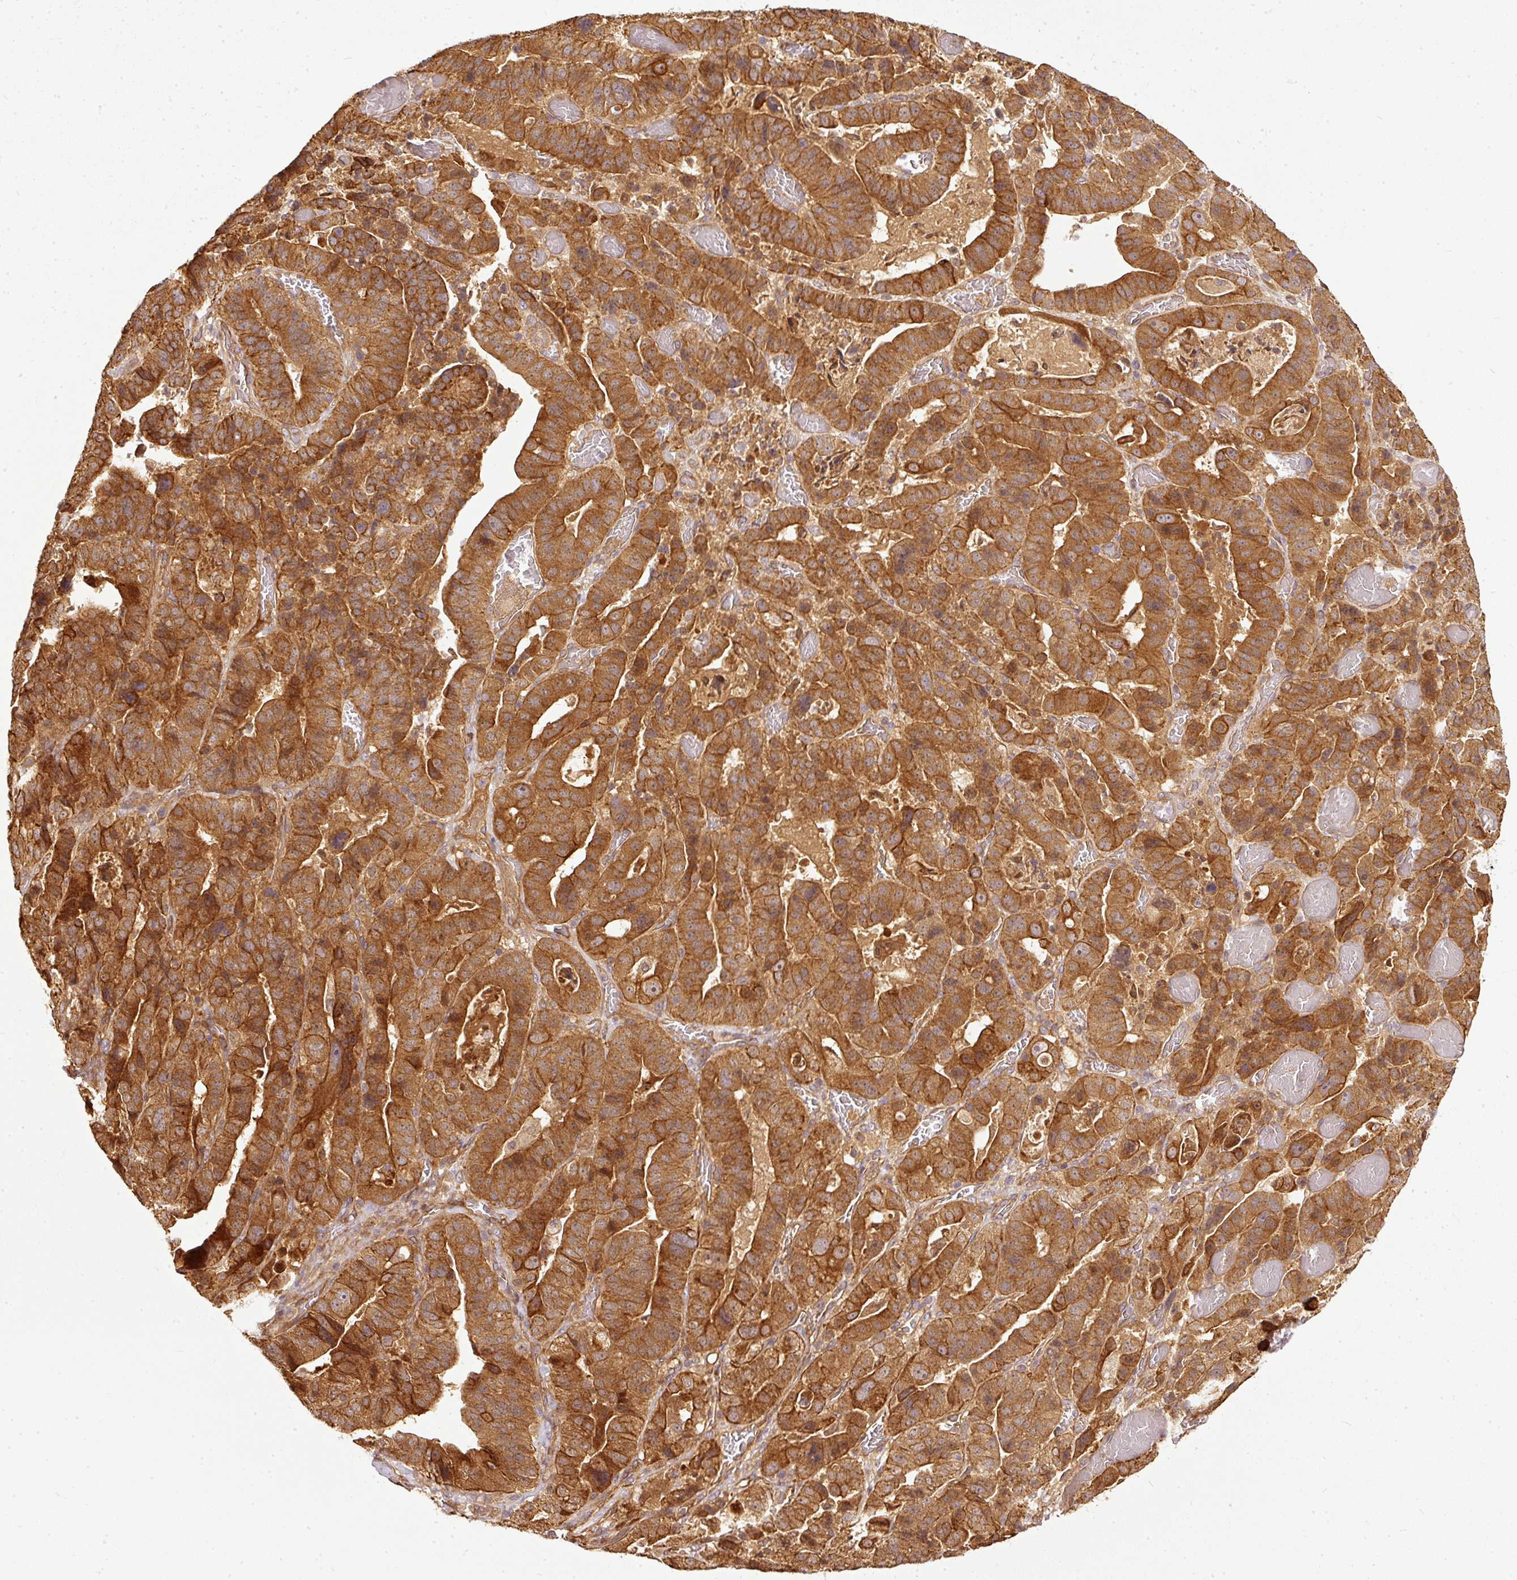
{"staining": {"intensity": "strong", "quantity": ">75%", "location": "cytoplasmic/membranous"}, "tissue": "stomach cancer", "cell_type": "Tumor cells", "image_type": "cancer", "snomed": [{"axis": "morphology", "description": "Adenocarcinoma, NOS"}, {"axis": "topography", "description": "Stomach"}], "caption": "Stomach cancer was stained to show a protein in brown. There is high levels of strong cytoplasmic/membranous positivity in approximately >75% of tumor cells. The staining was performed using DAB (3,3'-diaminobenzidine) to visualize the protein expression in brown, while the nuclei were stained in blue with hematoxylin (Magnification: 20x).", "gene": "MIF4GD", "patient": {"sex": "male", "age": 48}}